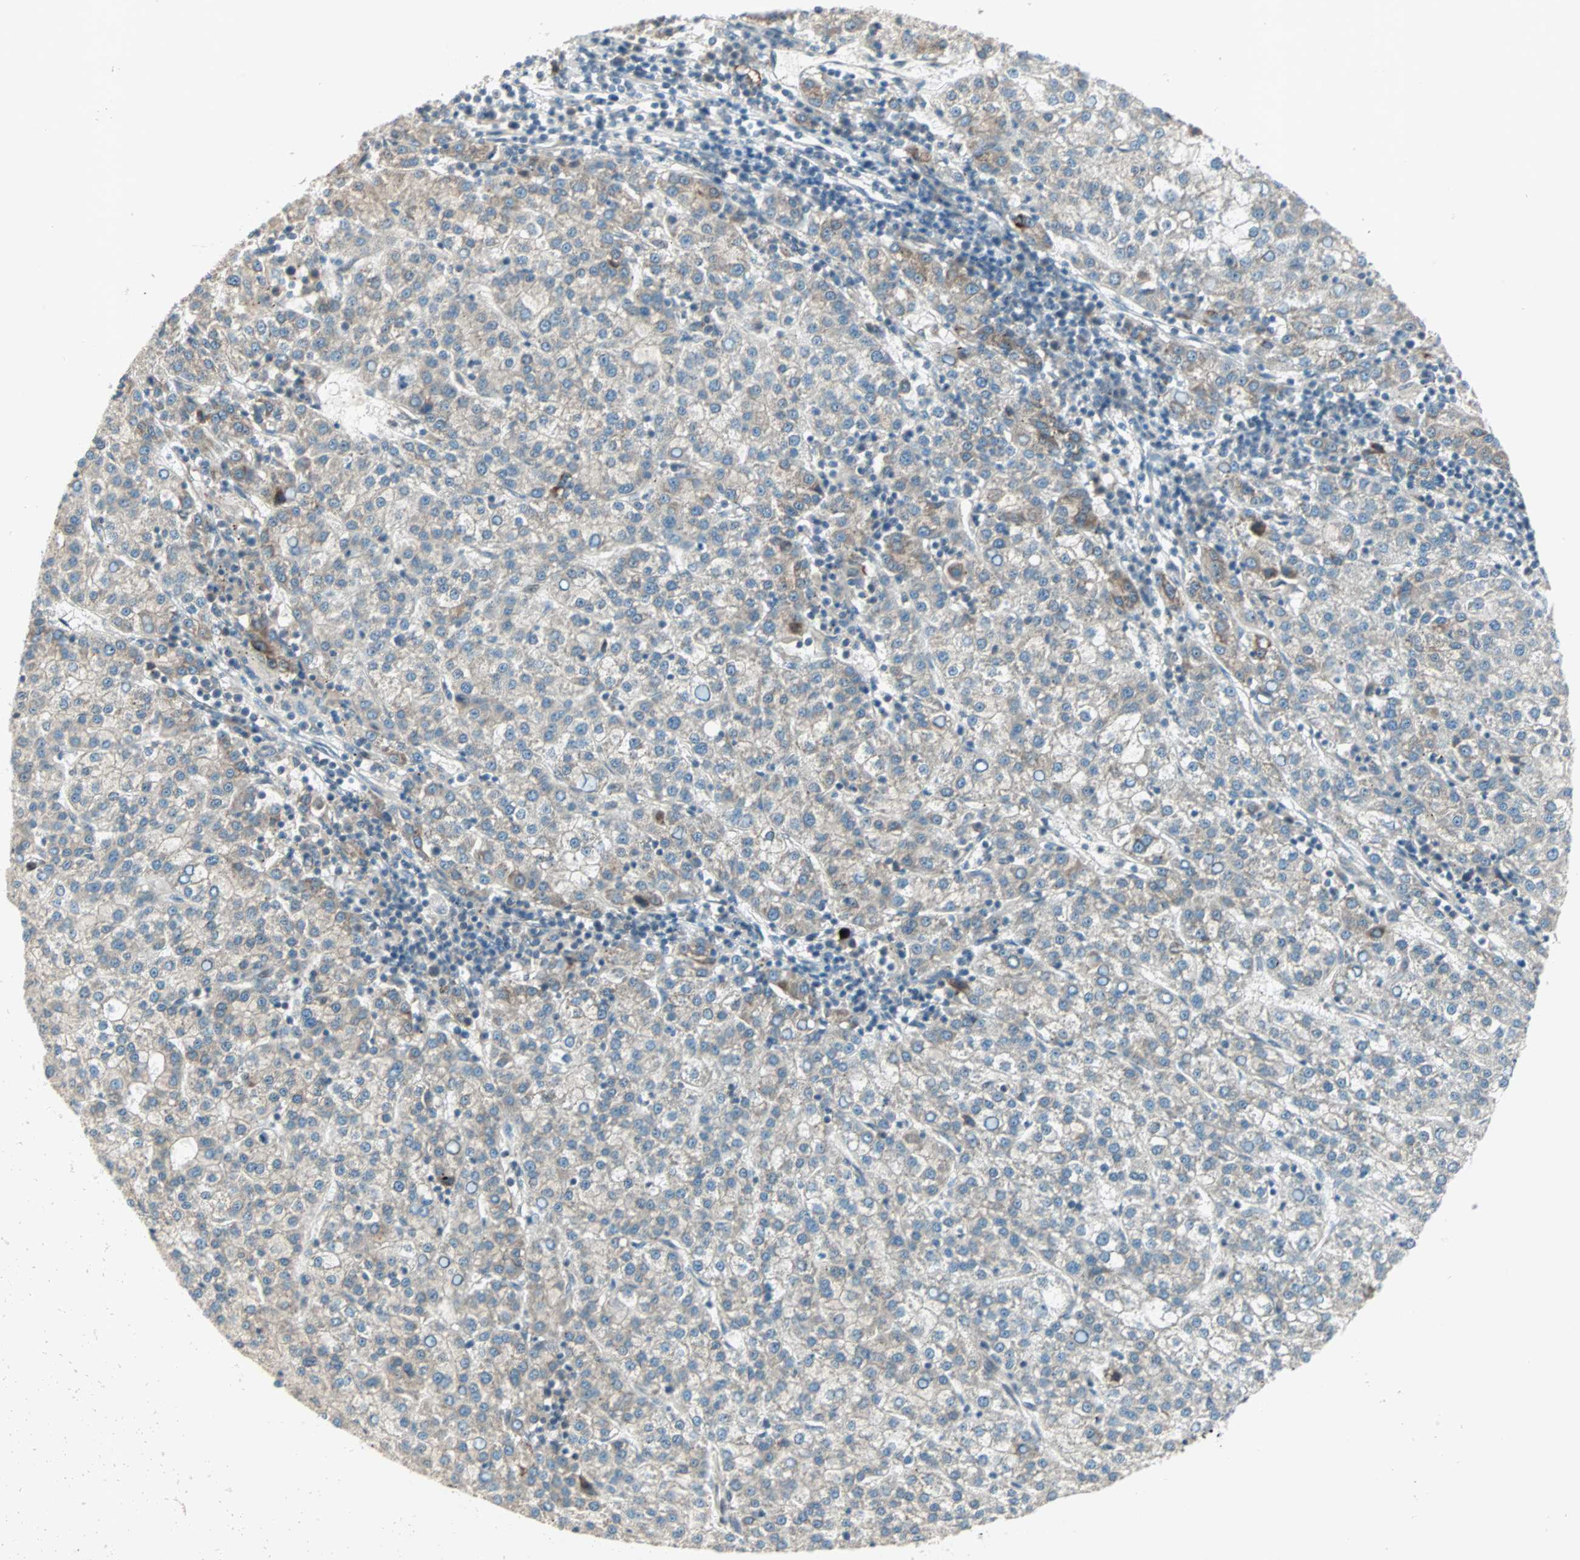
{"staining": {"intensity": "weak", "quantity": "25%-75%", "location": "cytoplasmic/membranous"}, "tissue": "liver cancer", "cell_type": "Tumor cells", "image_type": "cancer", "snomed": [{"axis": "morphology", "description": "Carcinoma, Hepatocellular, NOS"}, {"axis": "topography", "description": "Liver"}], "caption": "Immunohistochemistry micrograph of human hepatocellular carcinoma (liver) stained for a protein (brown), which shows low levels of weak cytoplasmic/membranous positivity in approximately 25%-75% of tumor cells.", "gene": "PGBD1", "patient": {"sex": "female", "age": 58}}